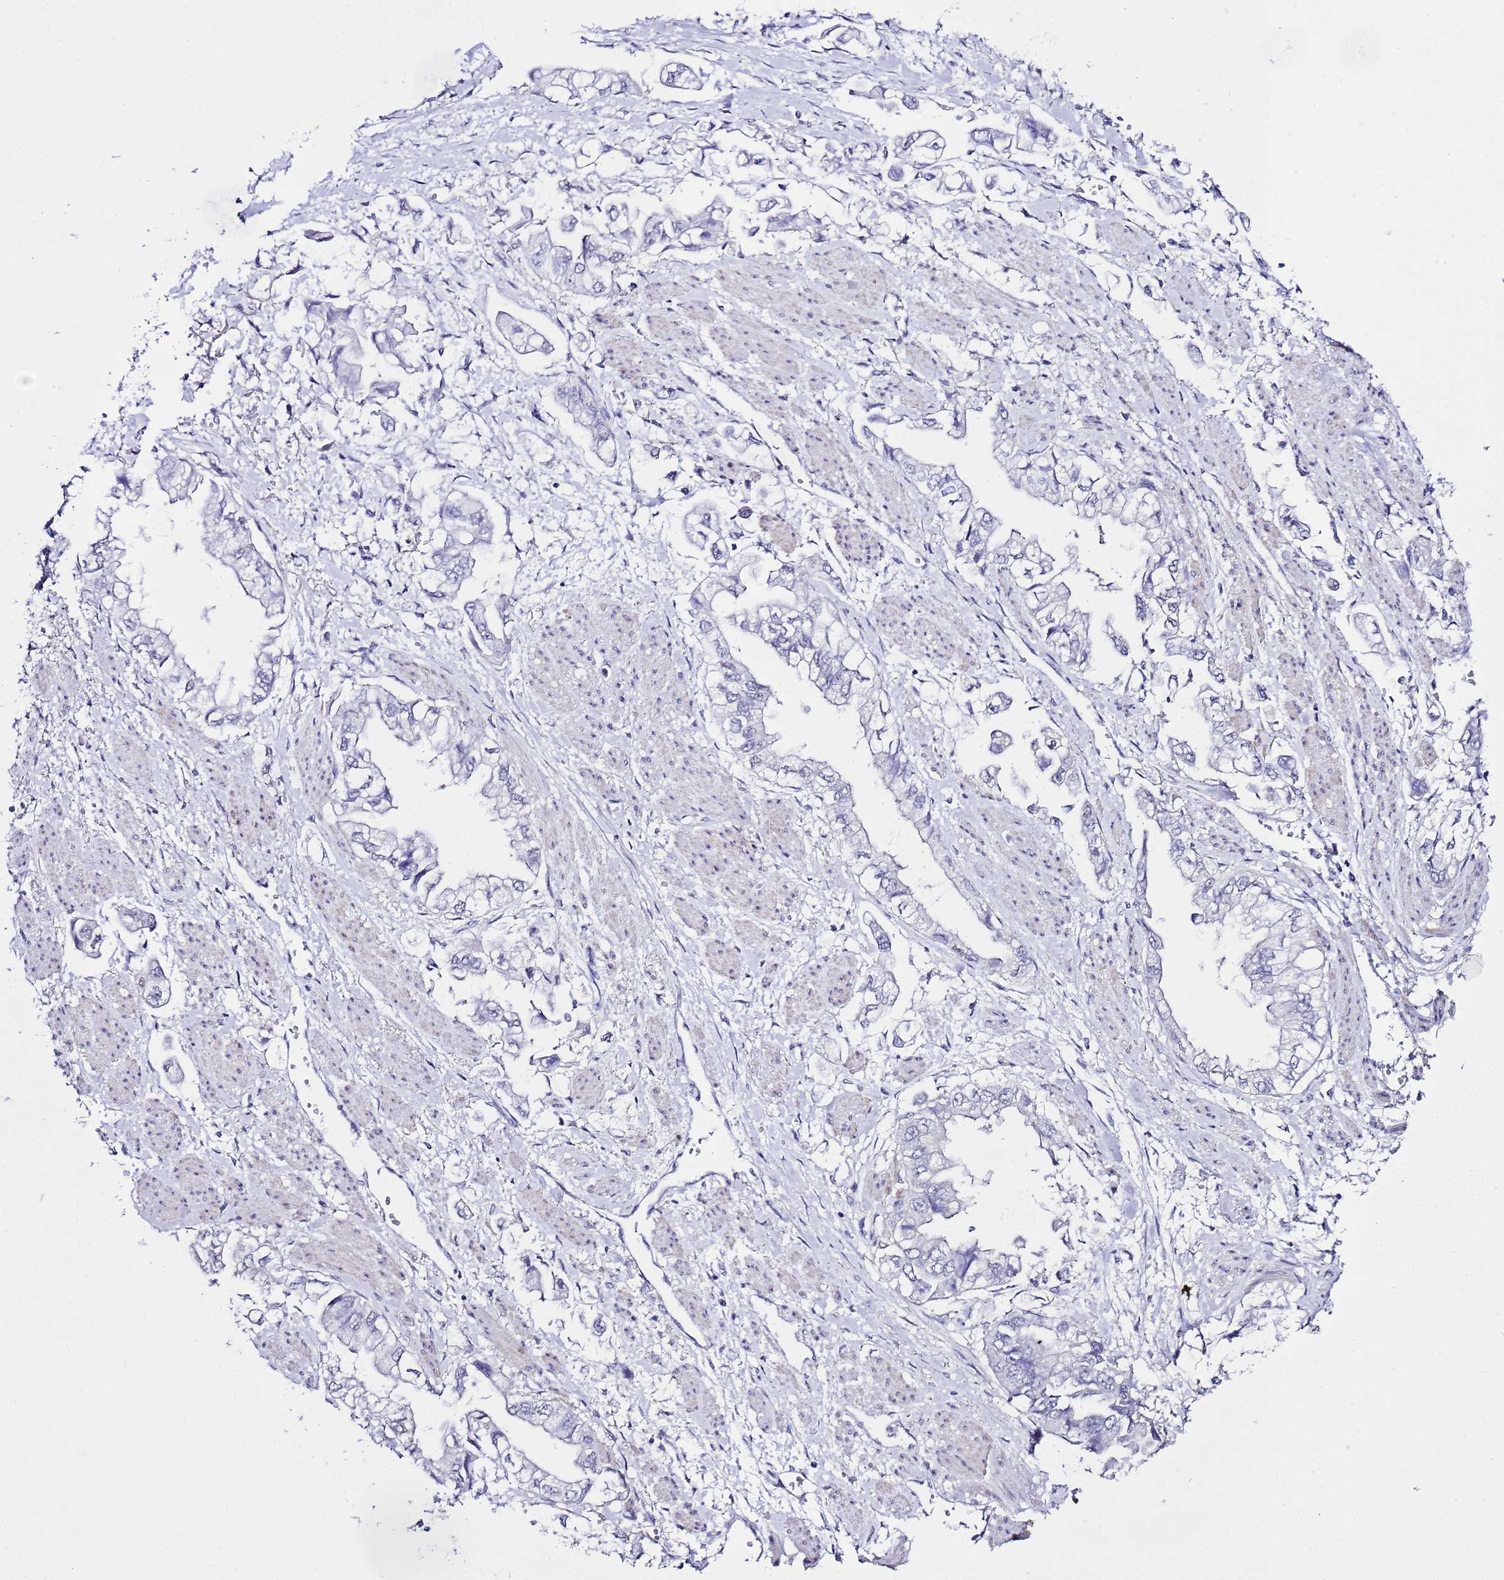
{"staining": {"intensity": "negative", "quantity": "none", "location": "none"}, "tissue": "stomach cancer", "cell_type": "Tumor cells", "image_type": "cancer", "snomed": [{"axis": "morphology", "description": "Adenocarcinoma, NOS"}, {"axis": "topography", "description": "Stomach"}], "caption": "Tumor cells are negative for brown protein staining in adenocarcinoma (stomach).", "gene": "BCL7A", "patient": {"sex": "male", "age": 62}}